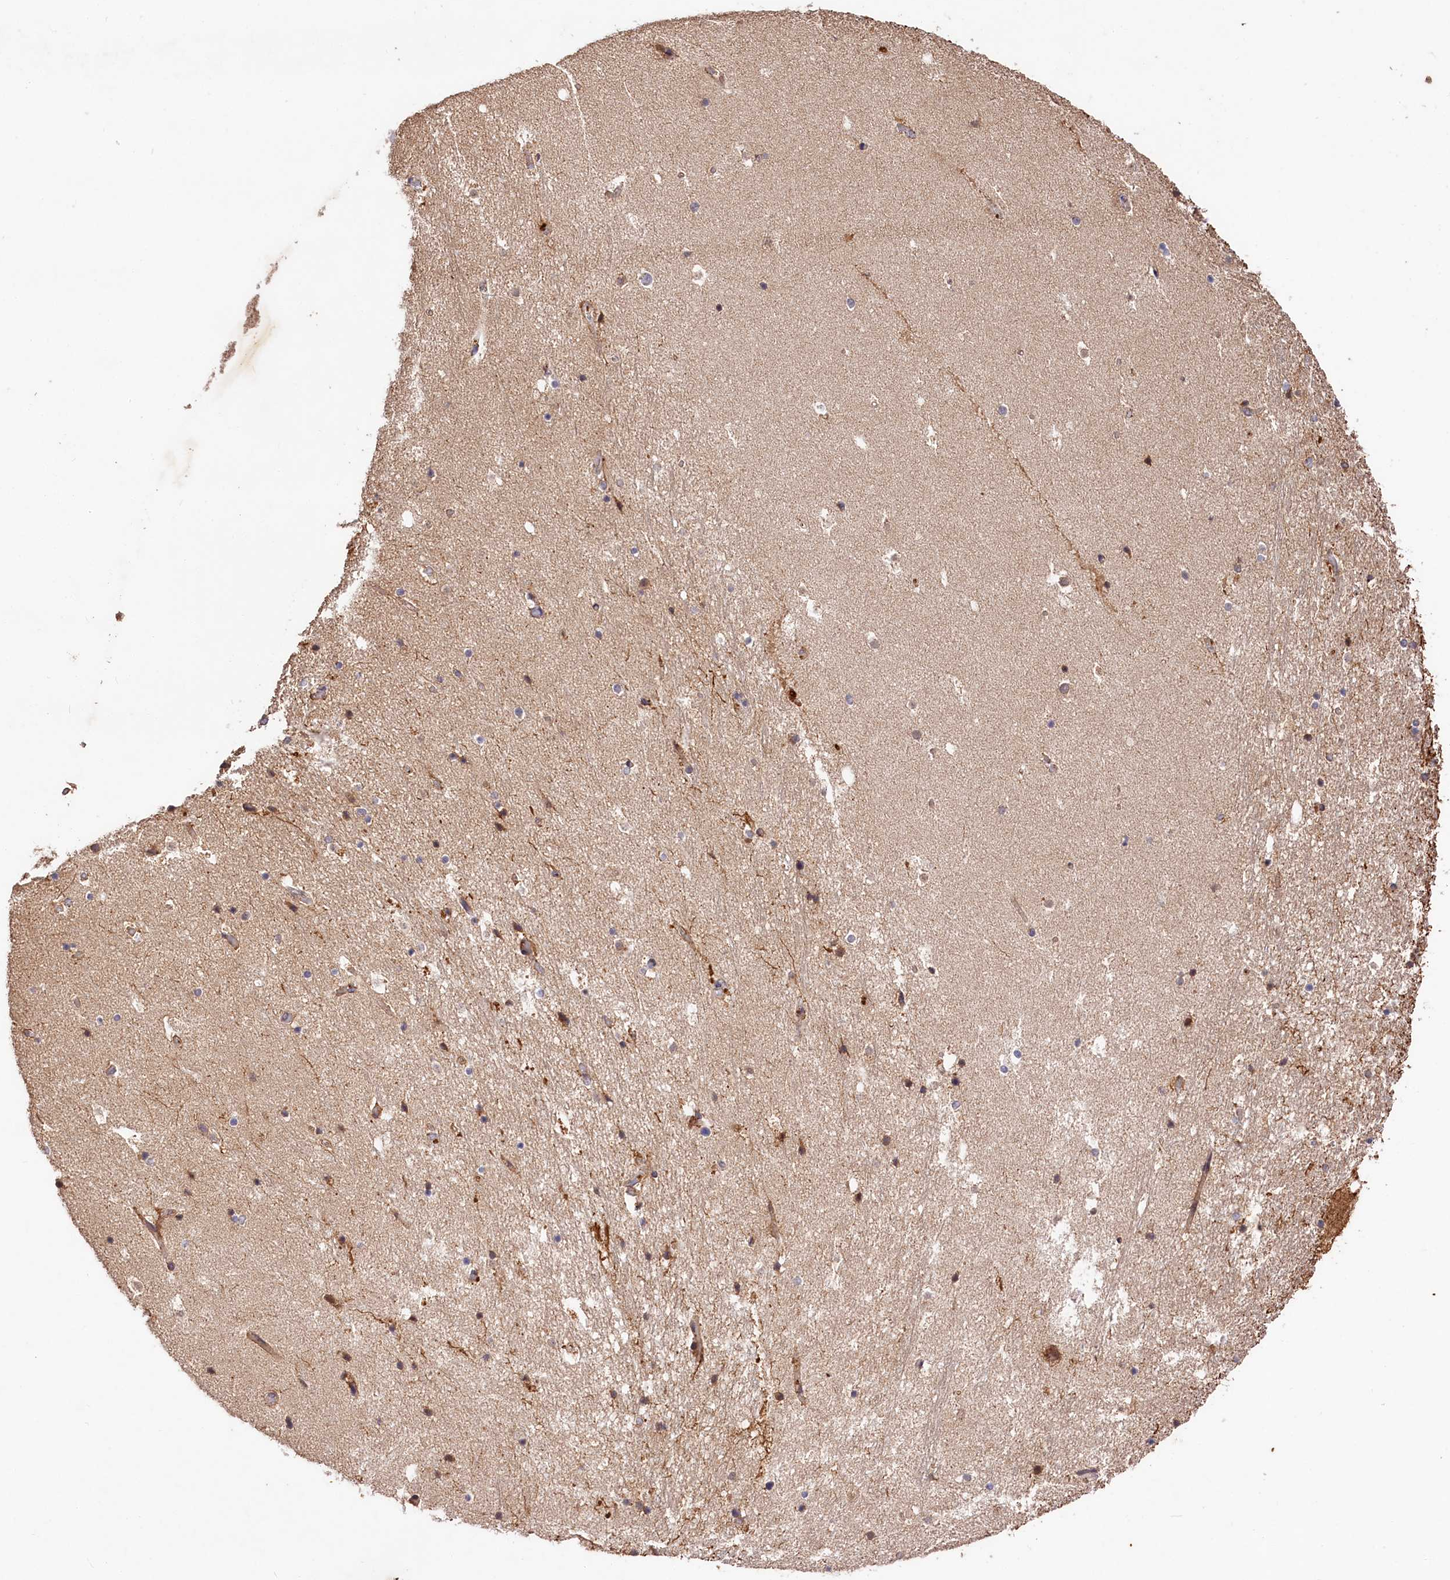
{"staining": {"intensity": "moderate", "quantity": "<25%", "location": "cytoplasmic/membranous"}, "tissue": "hippocampus", "cell_type": "Glial cells", "image_type": "normal", "snomed": [{"axis": "morphology", "description": "Normal tissue, NOS"}, {"axis": "topography", "description": "Hippocampus"}], "caption": "IHC image of benign hippocampus: human hippocampus stained using immunohistochemistry displays low levels of moderate protein expression localized specifically in the cytoplasmic/membranous of glial cells, appearing as a cytoplasmic/membranous brown color.", "gene": "MCF2L2", "patient": {"sex": "female", "age": 52}}